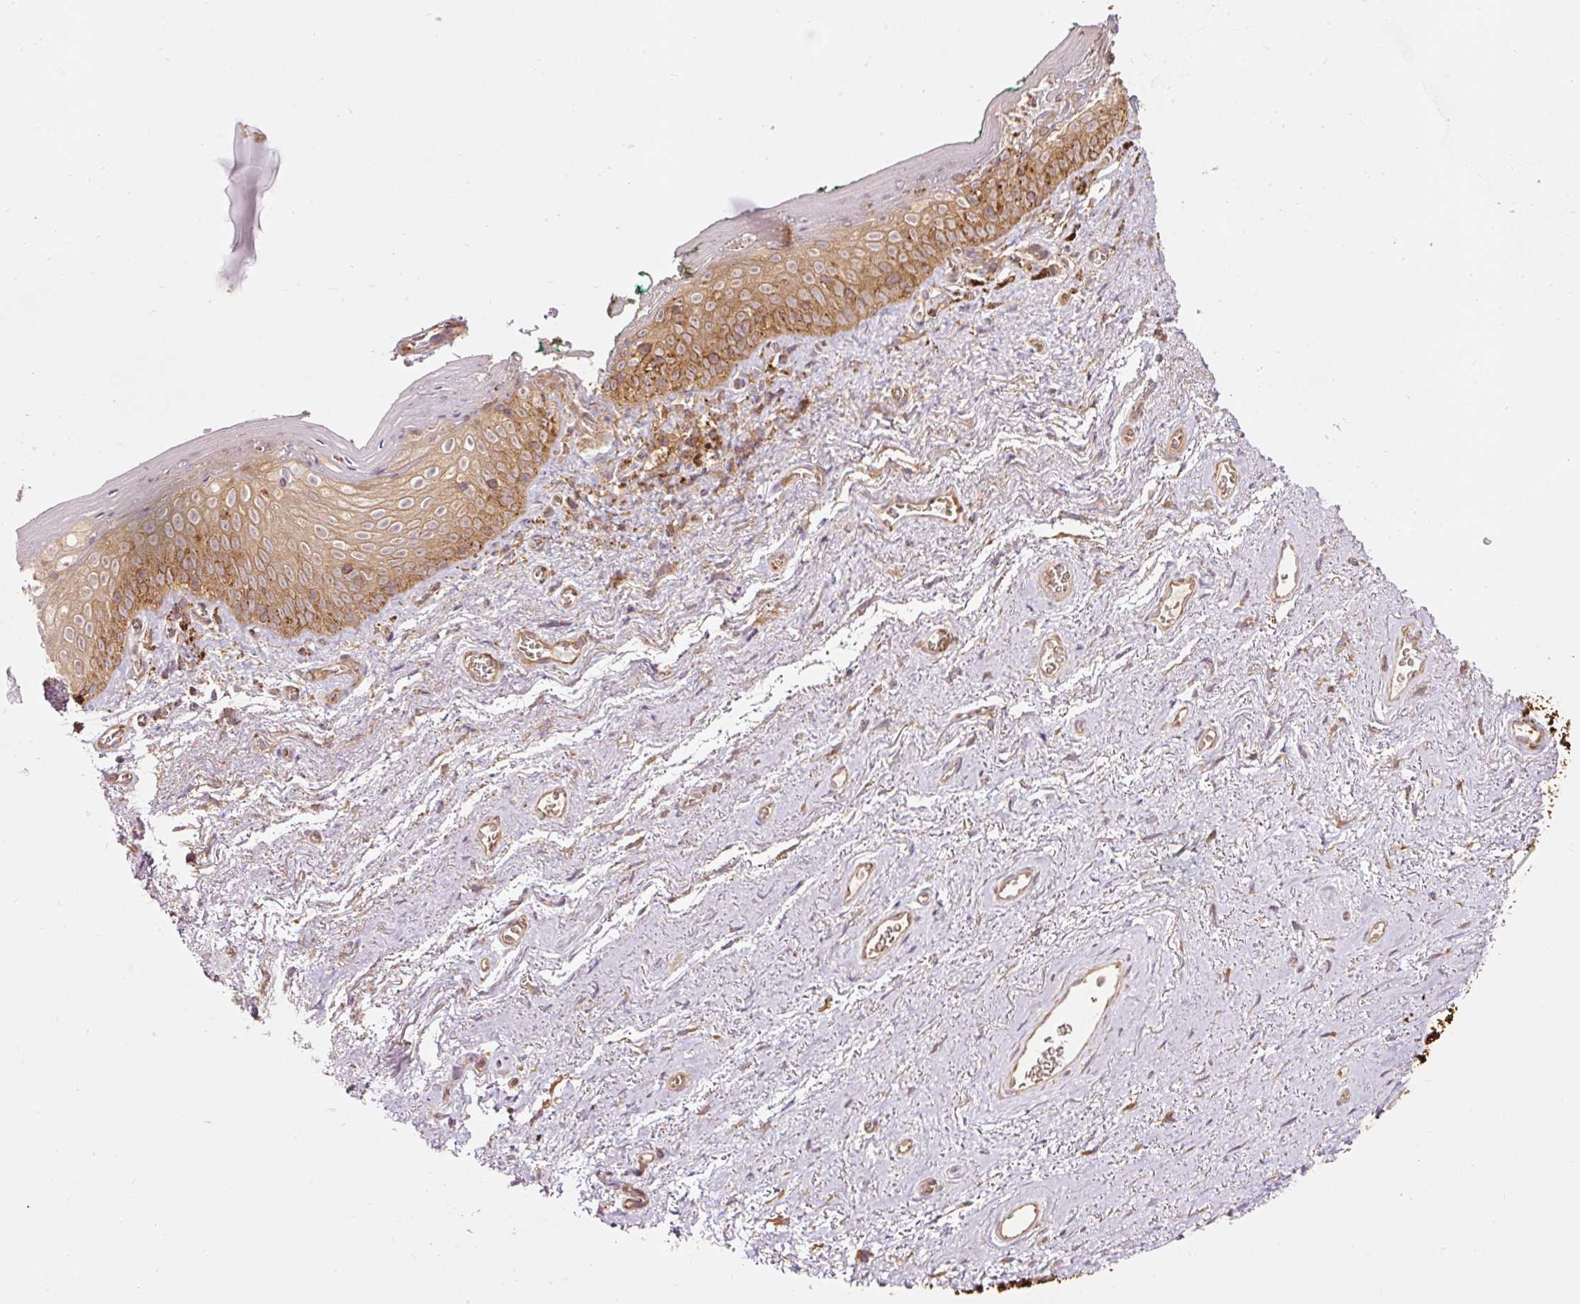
{"staining": {"intensity": "moderate", "quantity": ">75%", "location": "cytoplasmic/membranous"}, "tissue": "vagina", "cell_type": "Squamous epithelial cells", "image_type": "normal", "snomed": [{"axis": "morphology", "description": "Normal tissue, NOS"}, {"axis": "topography", "description": "Vulva"}, {"axis": "topography", "description": "Vagina"}, {"axis": "topography", "description": "Peripheral nerve tissue"}], "caption": "The immunohistochemical stain highlights moderate cytoplasmic/membranous staining in squamous epithelial cells of benign vagina.", "gene": "PDAP1", "patient": {"sex": "female", "age": 66}}